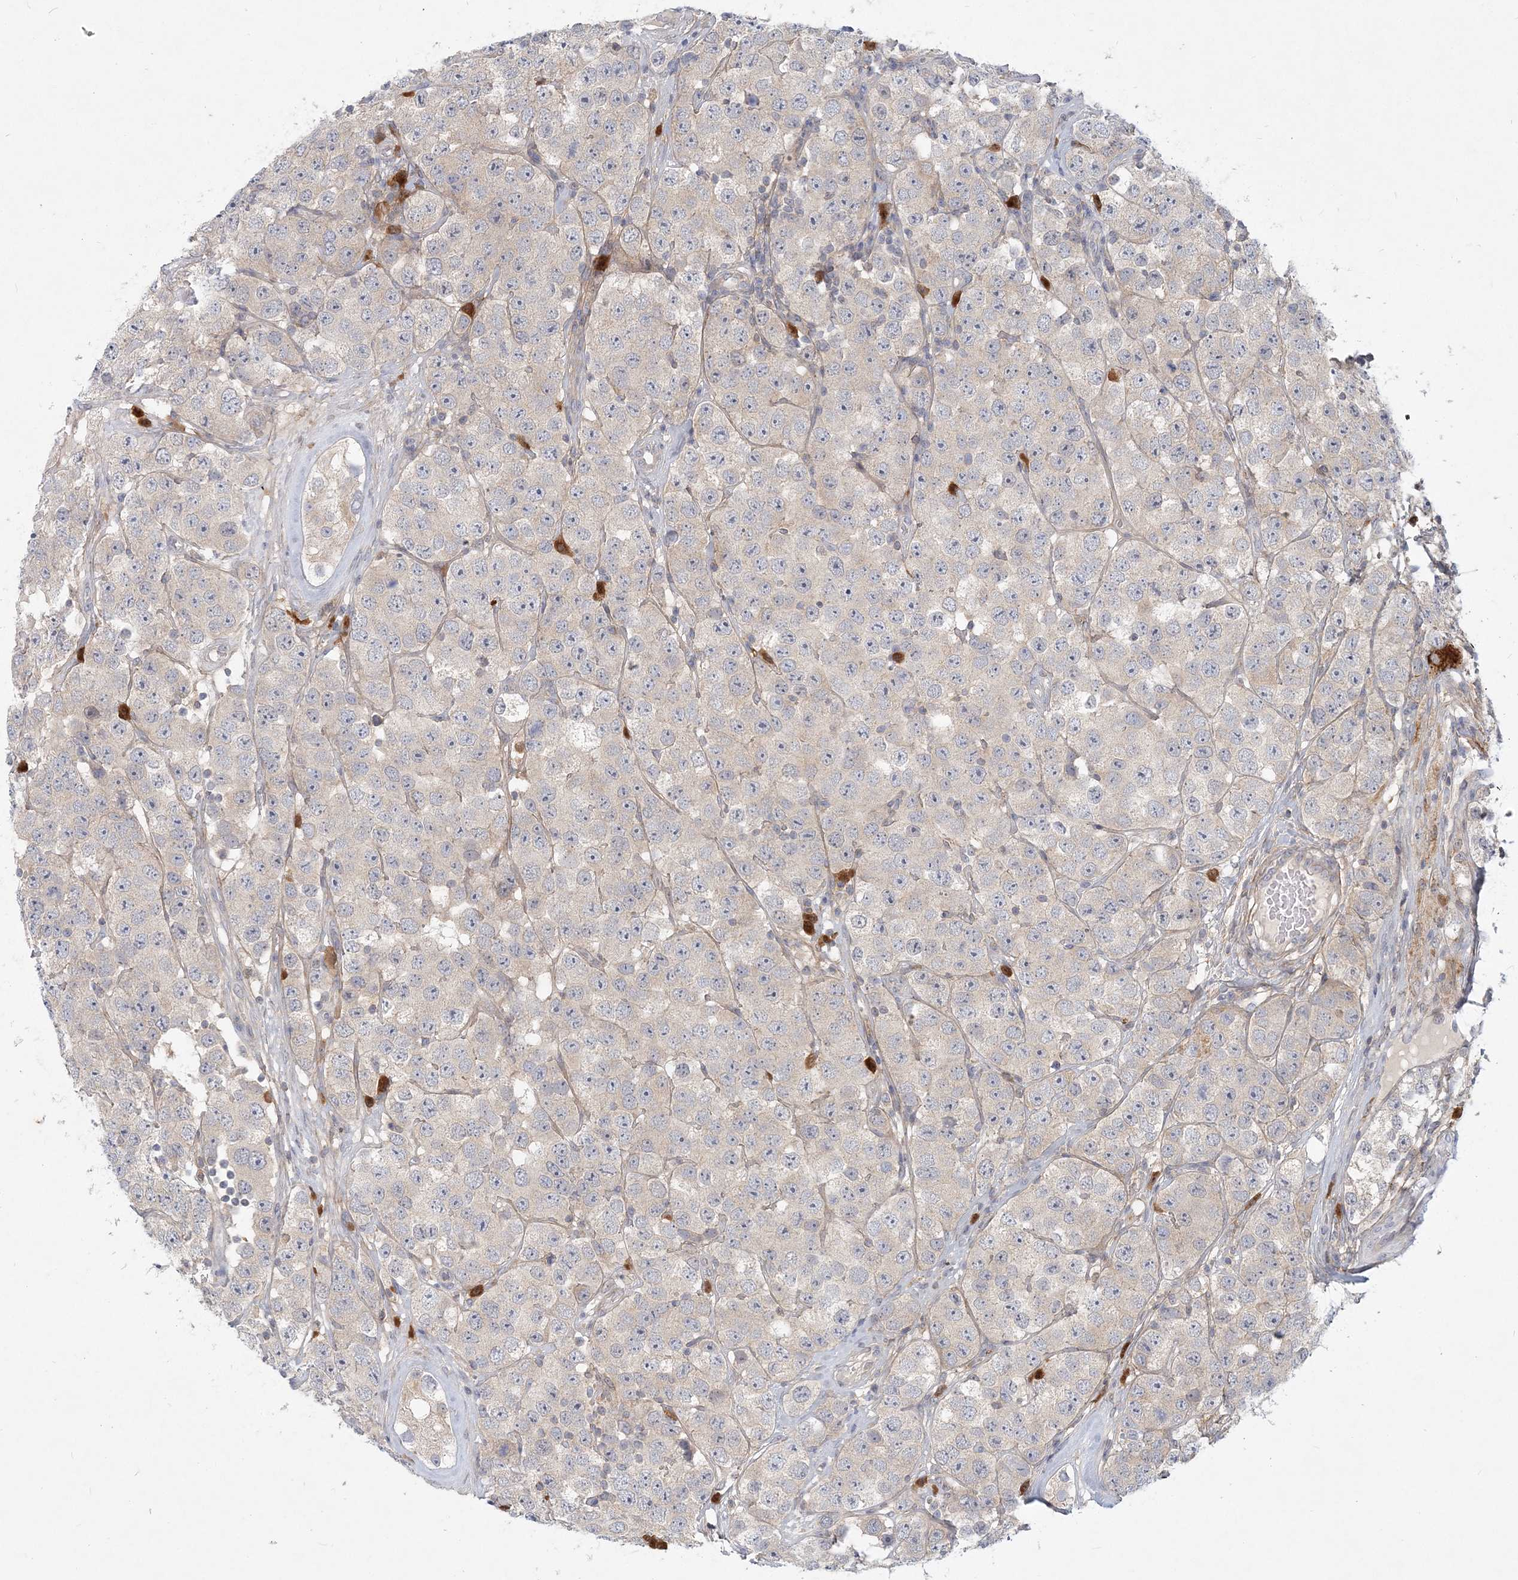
{"staining": {"intensity": "negative", "quantity": "none", "location": "none"}, "tissue": "testis cancer", "cell_type": "Tumor cells", "image_type": "cancer", "snomed": [{"axis": "morphology", "description": "Seminoma, NOS"}, {"axis": "topography", "description": "Testis"}], "caption": "Testis seminoma stained for a protein using immunohistochemistry (IHC) reveals no staining tumor cells.", "gene": "GMPPA", "patient": {"sex": "male", "age": 28}}